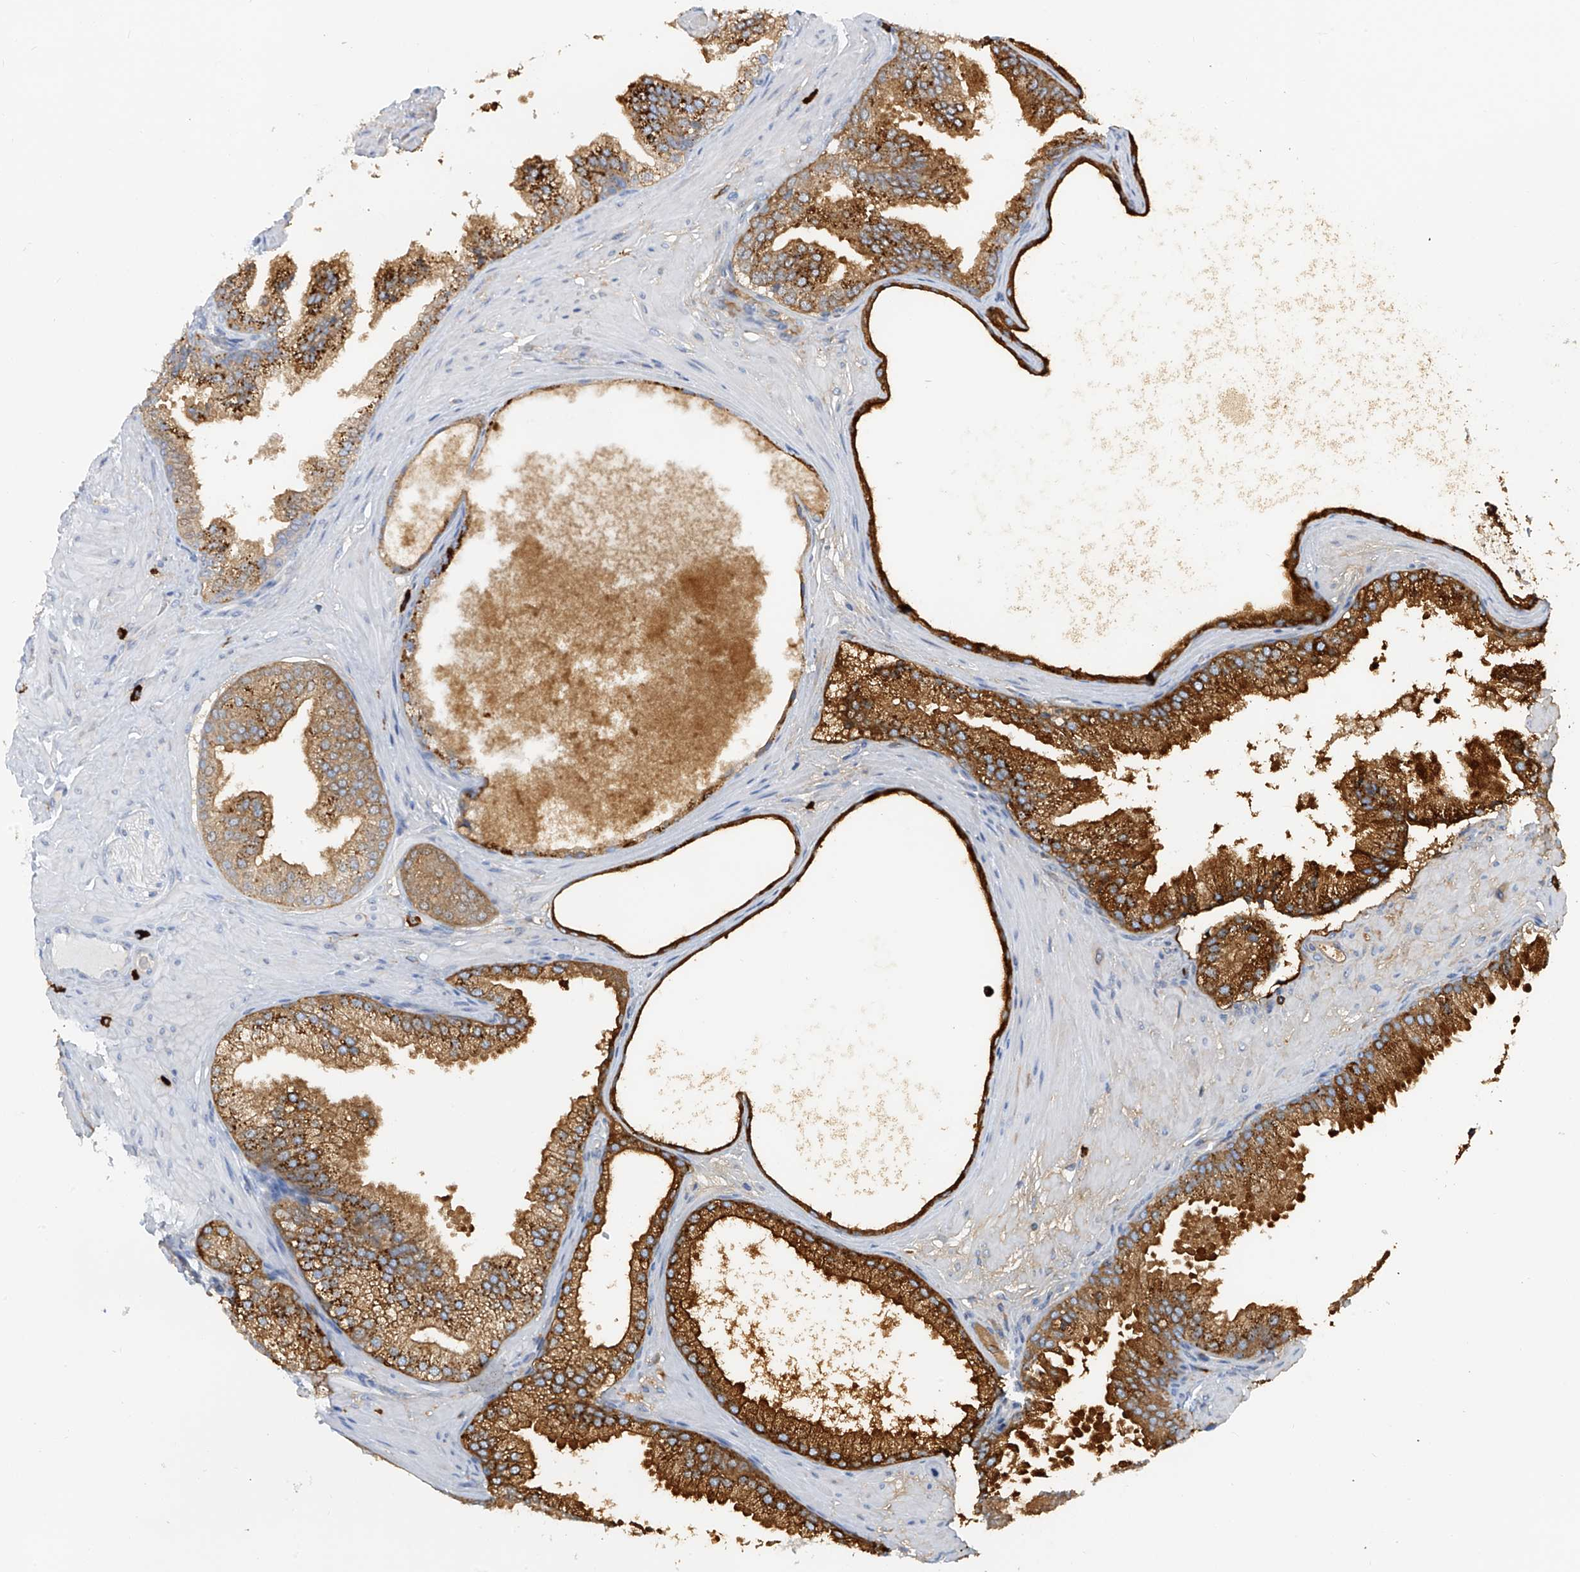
{"staining": {"intensity": "moderate", "quantity": ">75%", "location": "cytoplasmic/membranous"}, "tissue": "prostate cancer", "cell_type": "Tumor cells", "image_type": "cancer", "snomed": [{"axis": "morphology", "description": "Adenocarcinoma, Low grade"}, {"axis": "topography", "description": "Prostate"}], "caption": "A brown stain highlights moderate cytoplasmic/membranous positivity of a protein in prostate adenocarcinoma (low-grade) tumor cells. The staining is performed using DAB (3,3'-diaminobenzidine) brown chromogen to label protein expression. The nuclei are counter-stained blue using hematoxylin.", "gene": "POMGNT2", "patient": {"sex": "male", "age": 63}}